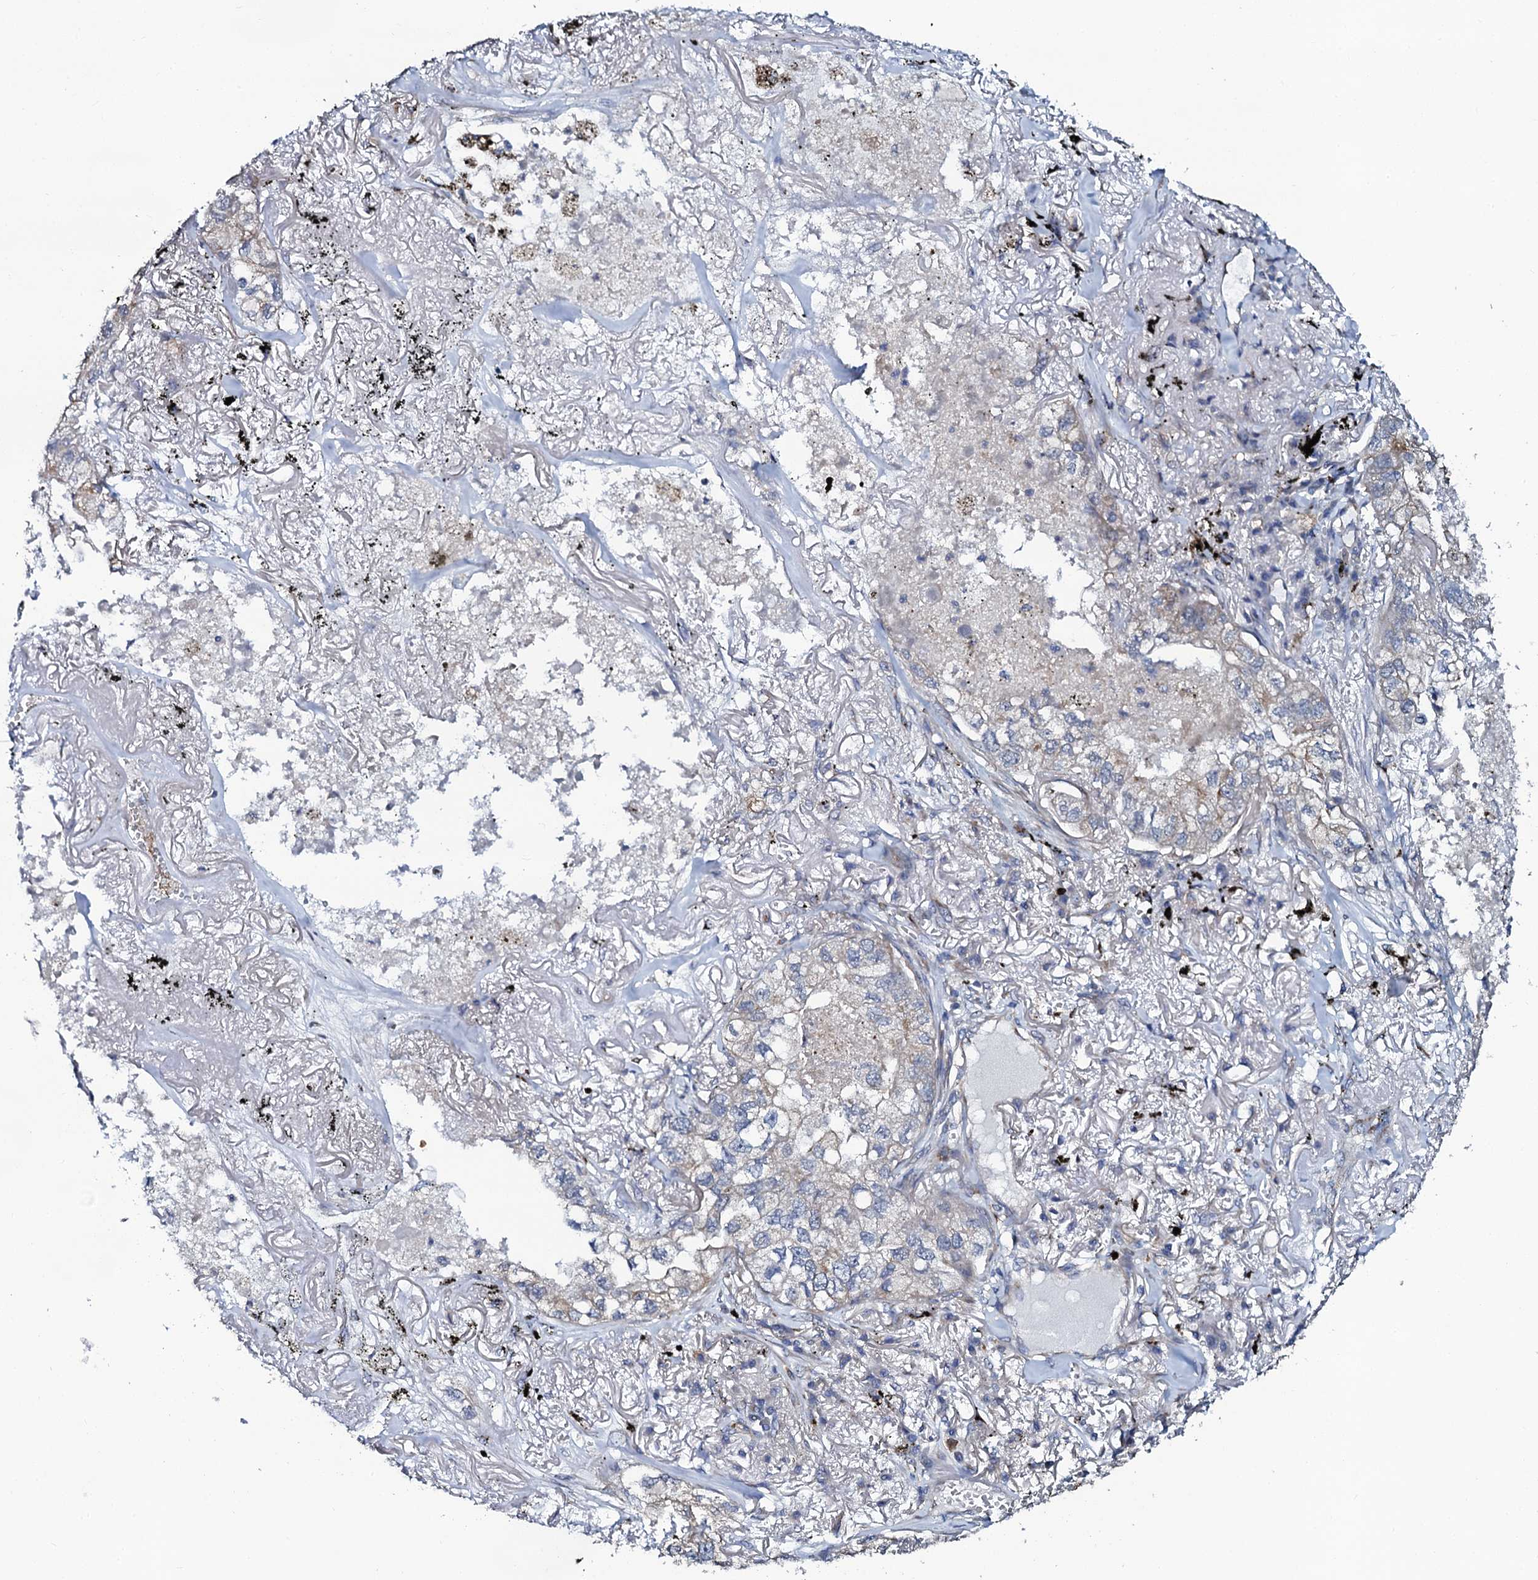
{"staining": {"intensity": "negative", "quantity": "none", "location": "none"}, "tissue": "lung cancer", "cell_type": "Tumor cells", "image_type": "cancer", "snomed": [{"axis": "morphology", "description": "Adenocarcinoma, NOS"}, {"axis": "topography", "description": "Lung"}], "caption": "The image shows no significant expression in tumor cells of adenocarcinoma (lung).", "gene": "GLCE", "patient": {"sex": "male", "age": 65}}